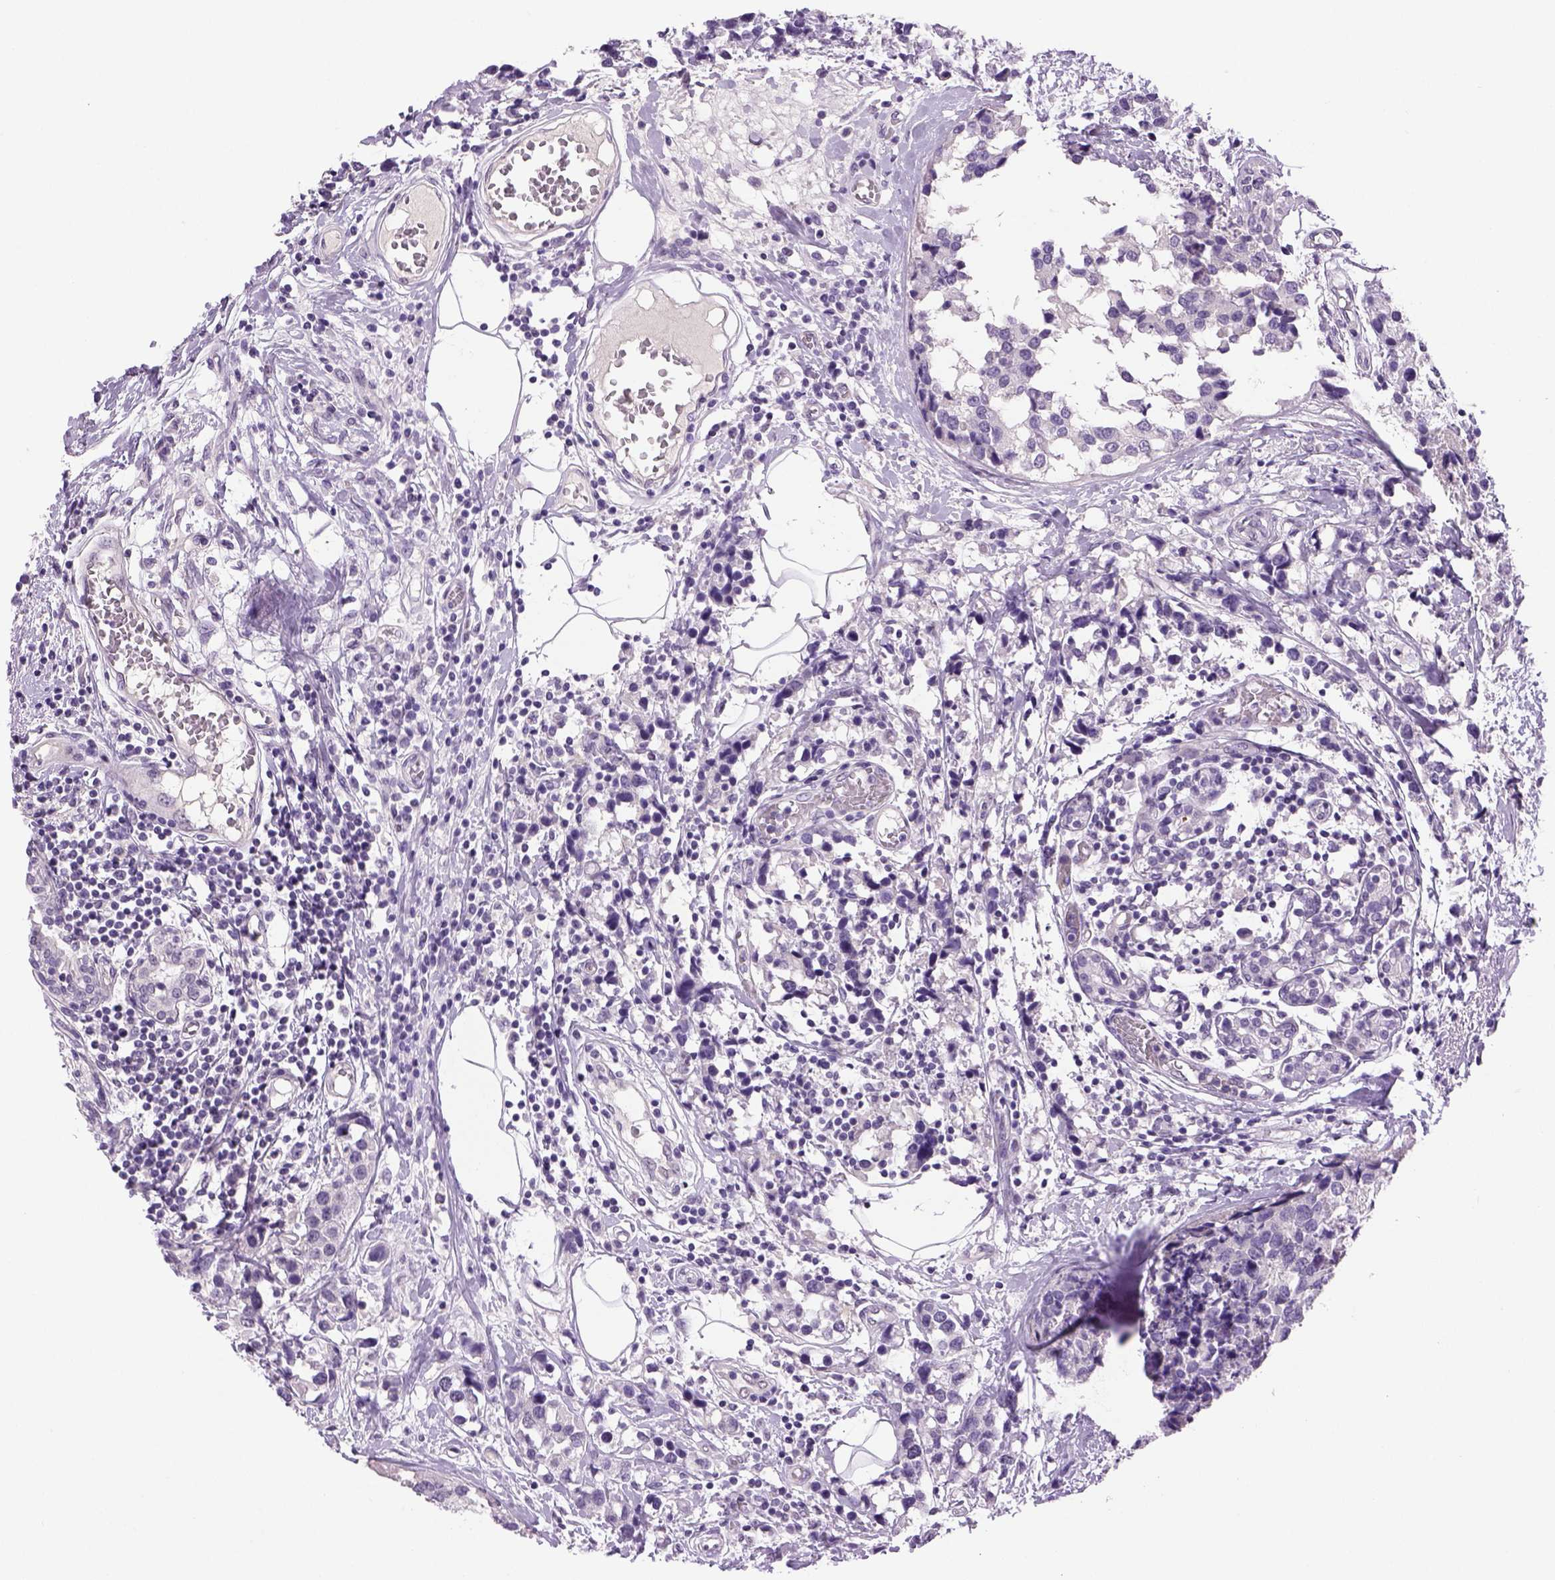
{"staining": {"intensity": "negative", "quantity": "none", "location": "none"}, "tissue": "breast cancer", "cell_type": "Tumor cells", "image_type": "cancer", "snomed": [{"axis": "morphology", "description": "Lobular carcinoma"}, {"axis": "topography", "description": "Breast"}], "caption": "Human breast cancer stained for a protein using immunohistochemistry (IHC) shows no expression in tumor cells.", "gene": "DBH", "patient": {"sex": "female", "age": 59}}